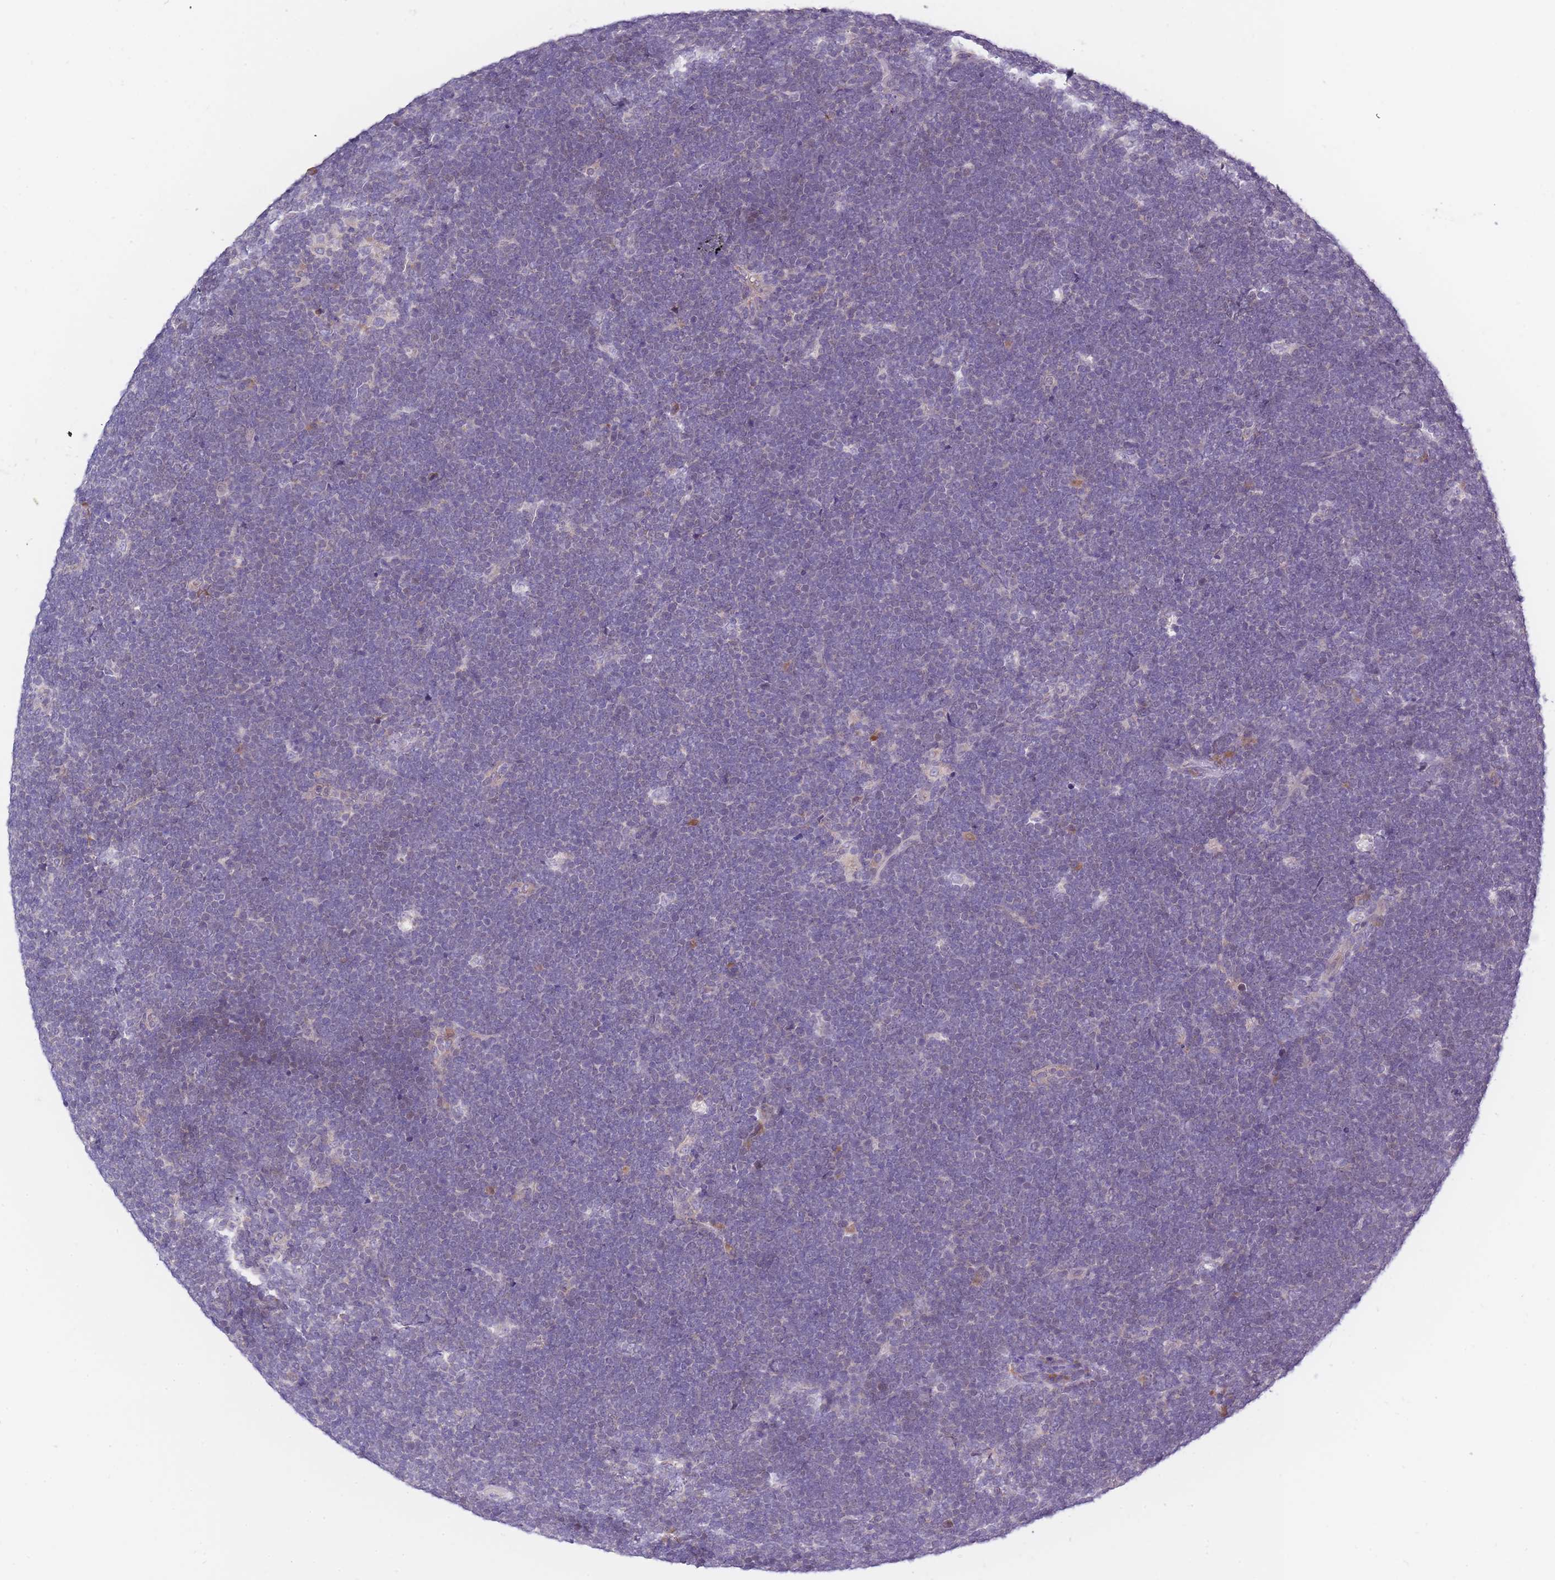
{"staining": {"intensity": "negative", "quantity": "none", "location": "none"}, "tissue": "lymphoma", "cell_type": "Tumor cells", "image_type": "cancer", "snomed": [{"axis": "morphology", "description": "Malignant lymphoma, non-Hodgkin's type, High grade"}, {"axis": "topography", "description": "Lymph node"}], "caption": "This image is of malignant lymphoma, non-Hodgkin's type (high-grade) stained with IHC to label a protein in brown with the nuclei are counter-stained blue. There is no staining in tumor cells.", "gene": "NDUFAF6", "patient": {"sex": "male", "age": 13}}